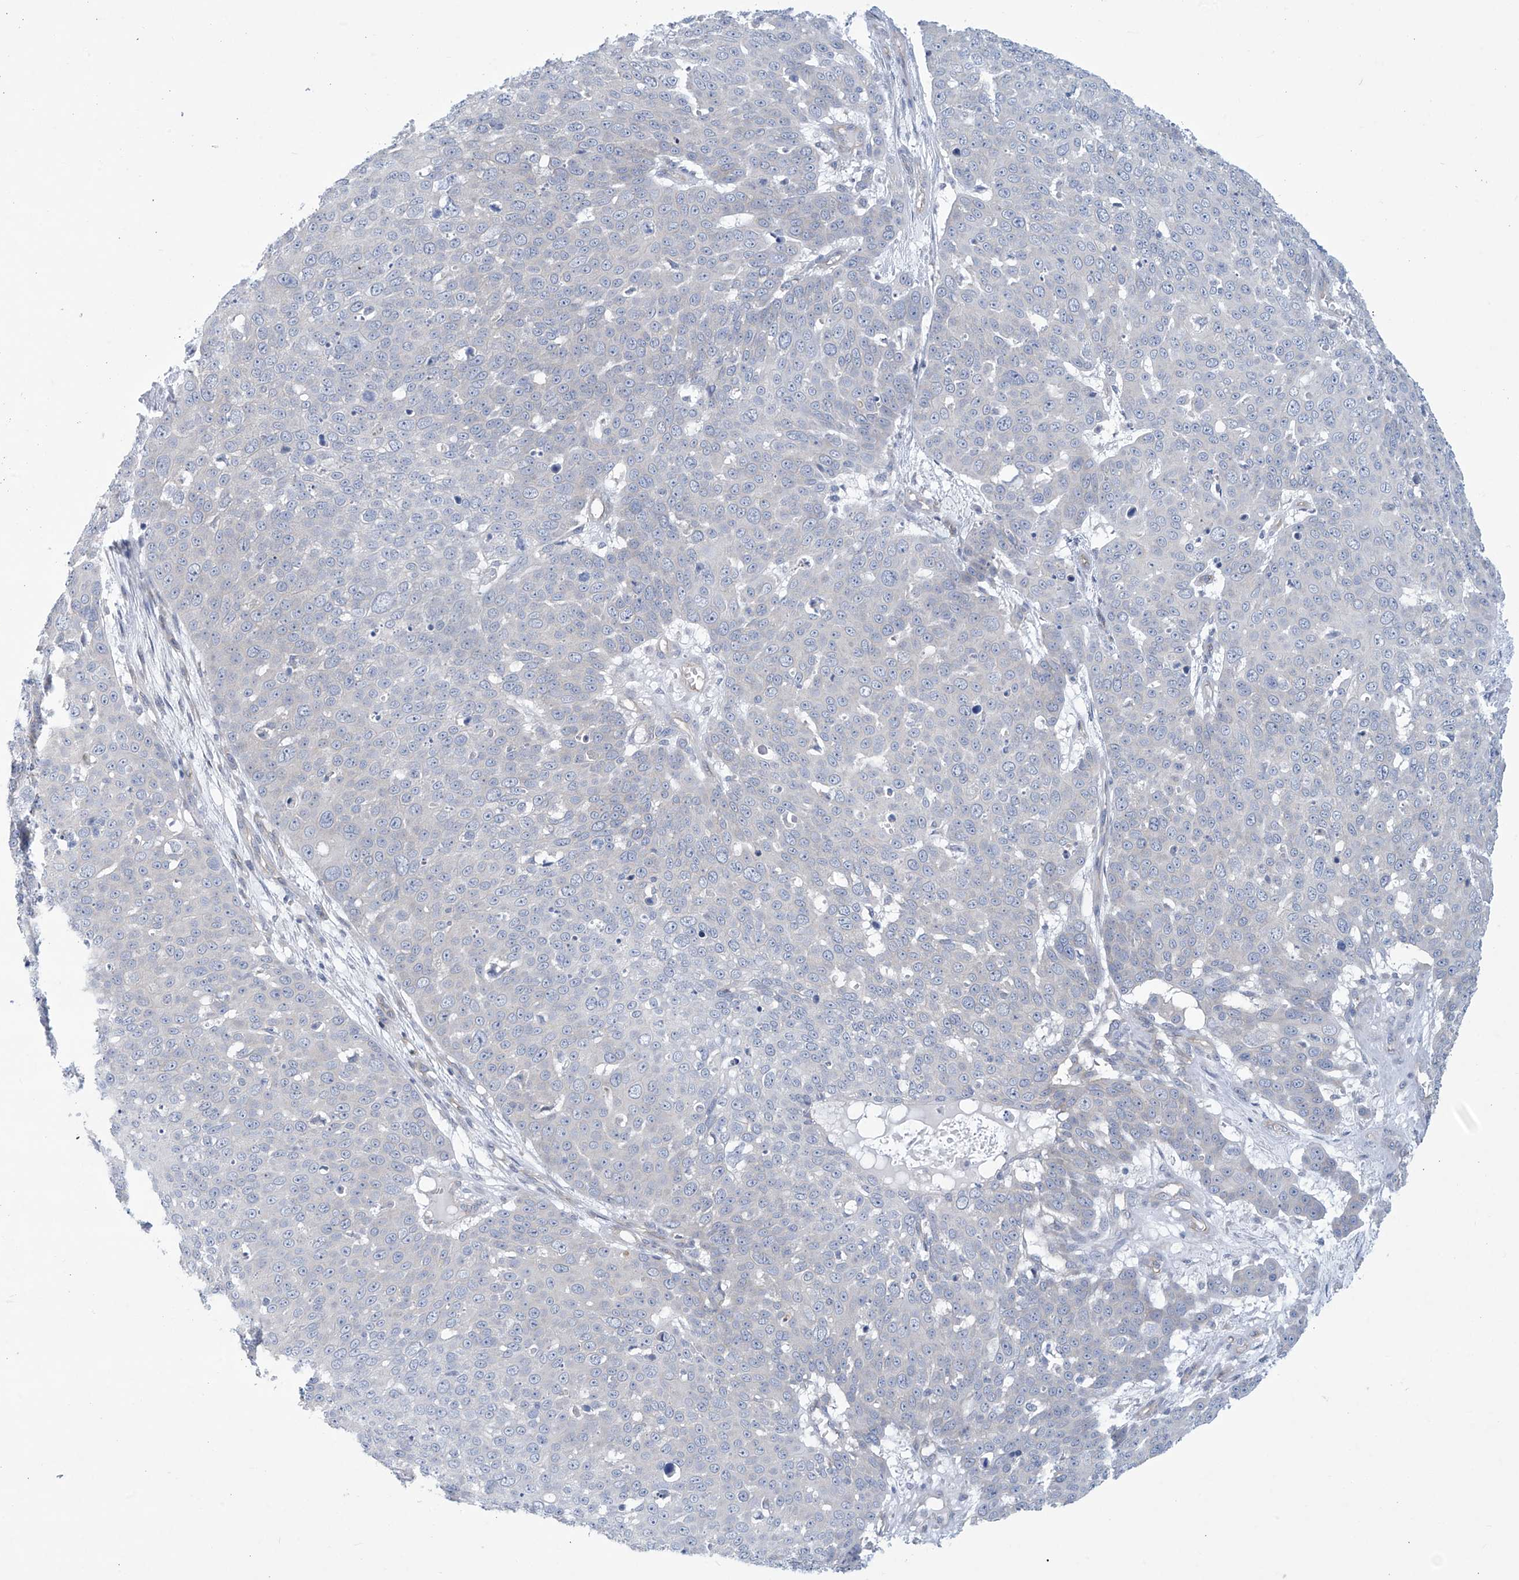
{"staining": {"intensity": "negative", "quantity": "none", "location": "none"}, "tissue": "skin cancer", "cell_type": "Tumor cells", "image_type": "cancer", "snomed": [{"axis": "morphology", "description": "Squamous cell carcinoma, NOS"}, {"axis": "topography", "description": "Skin"}], "caption": "Histopathology image shows no protein positivity in tumor cells of skin cancer (squamous cell carcinoma) tissue. The staining is performed using DAB brown chromogen with nuclei counter-stained in using hematoxylin.", "gene": "ABHD13", "patient": {"sex": "male", "age": 71}}